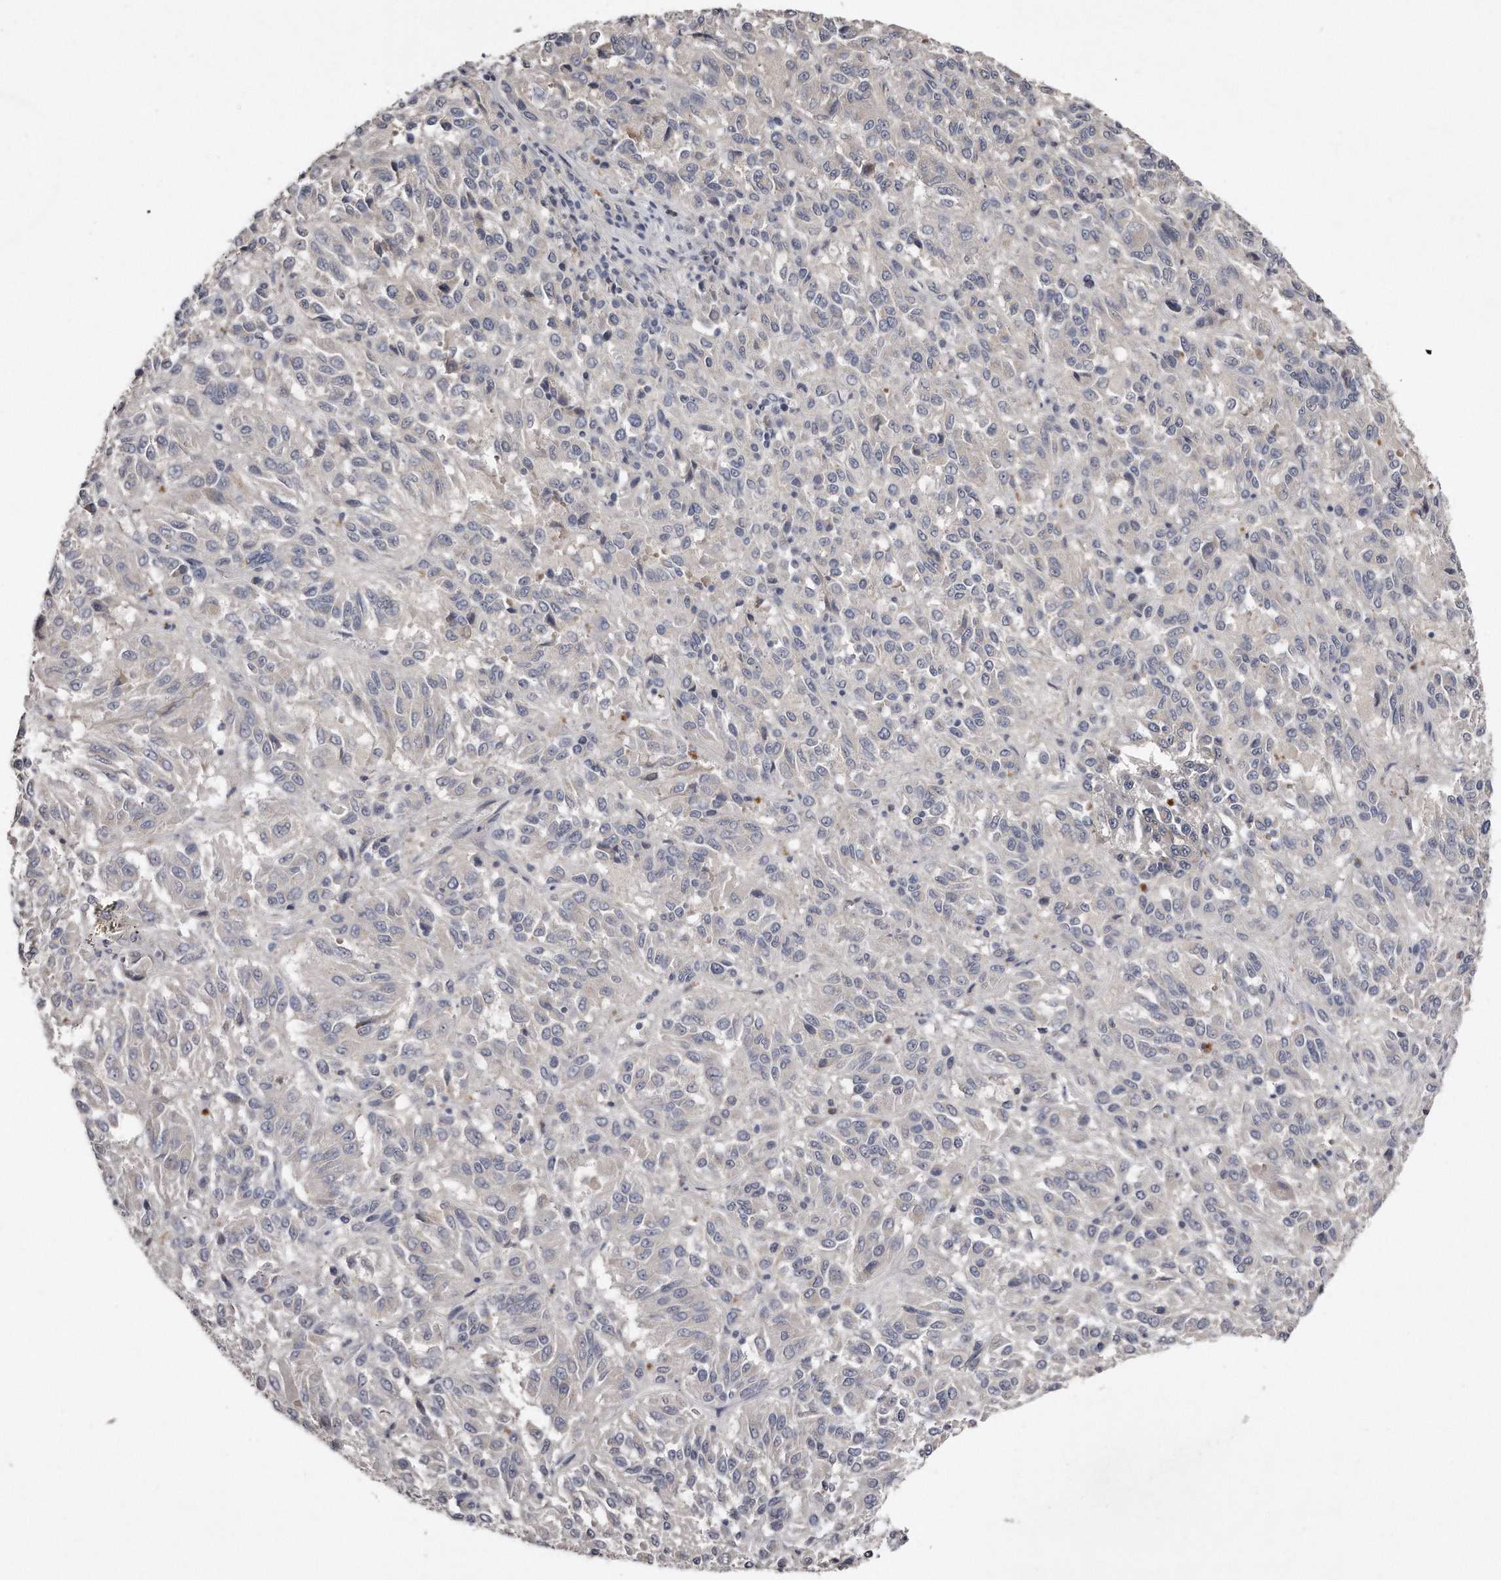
{"staining": {"intensity": "negative", "quantity": "none", "location": "none"}, "tissue": "melanoma", "cell_type": "Tumor cells", "image_type": "cancer", "snomed": [{"axis": "morphology", "description": "Malignant melanoma, Metastatic site"}, {"axis": "topography", "description": "Lung"}], "caption": "A high-resolution histopathology image shows immunohistochemistry (IHC) staining of melanoma, which shows no significant staining in tumor cells.", "gene": "LMOD1", "patient": {"sex": "male", "age": 64}}